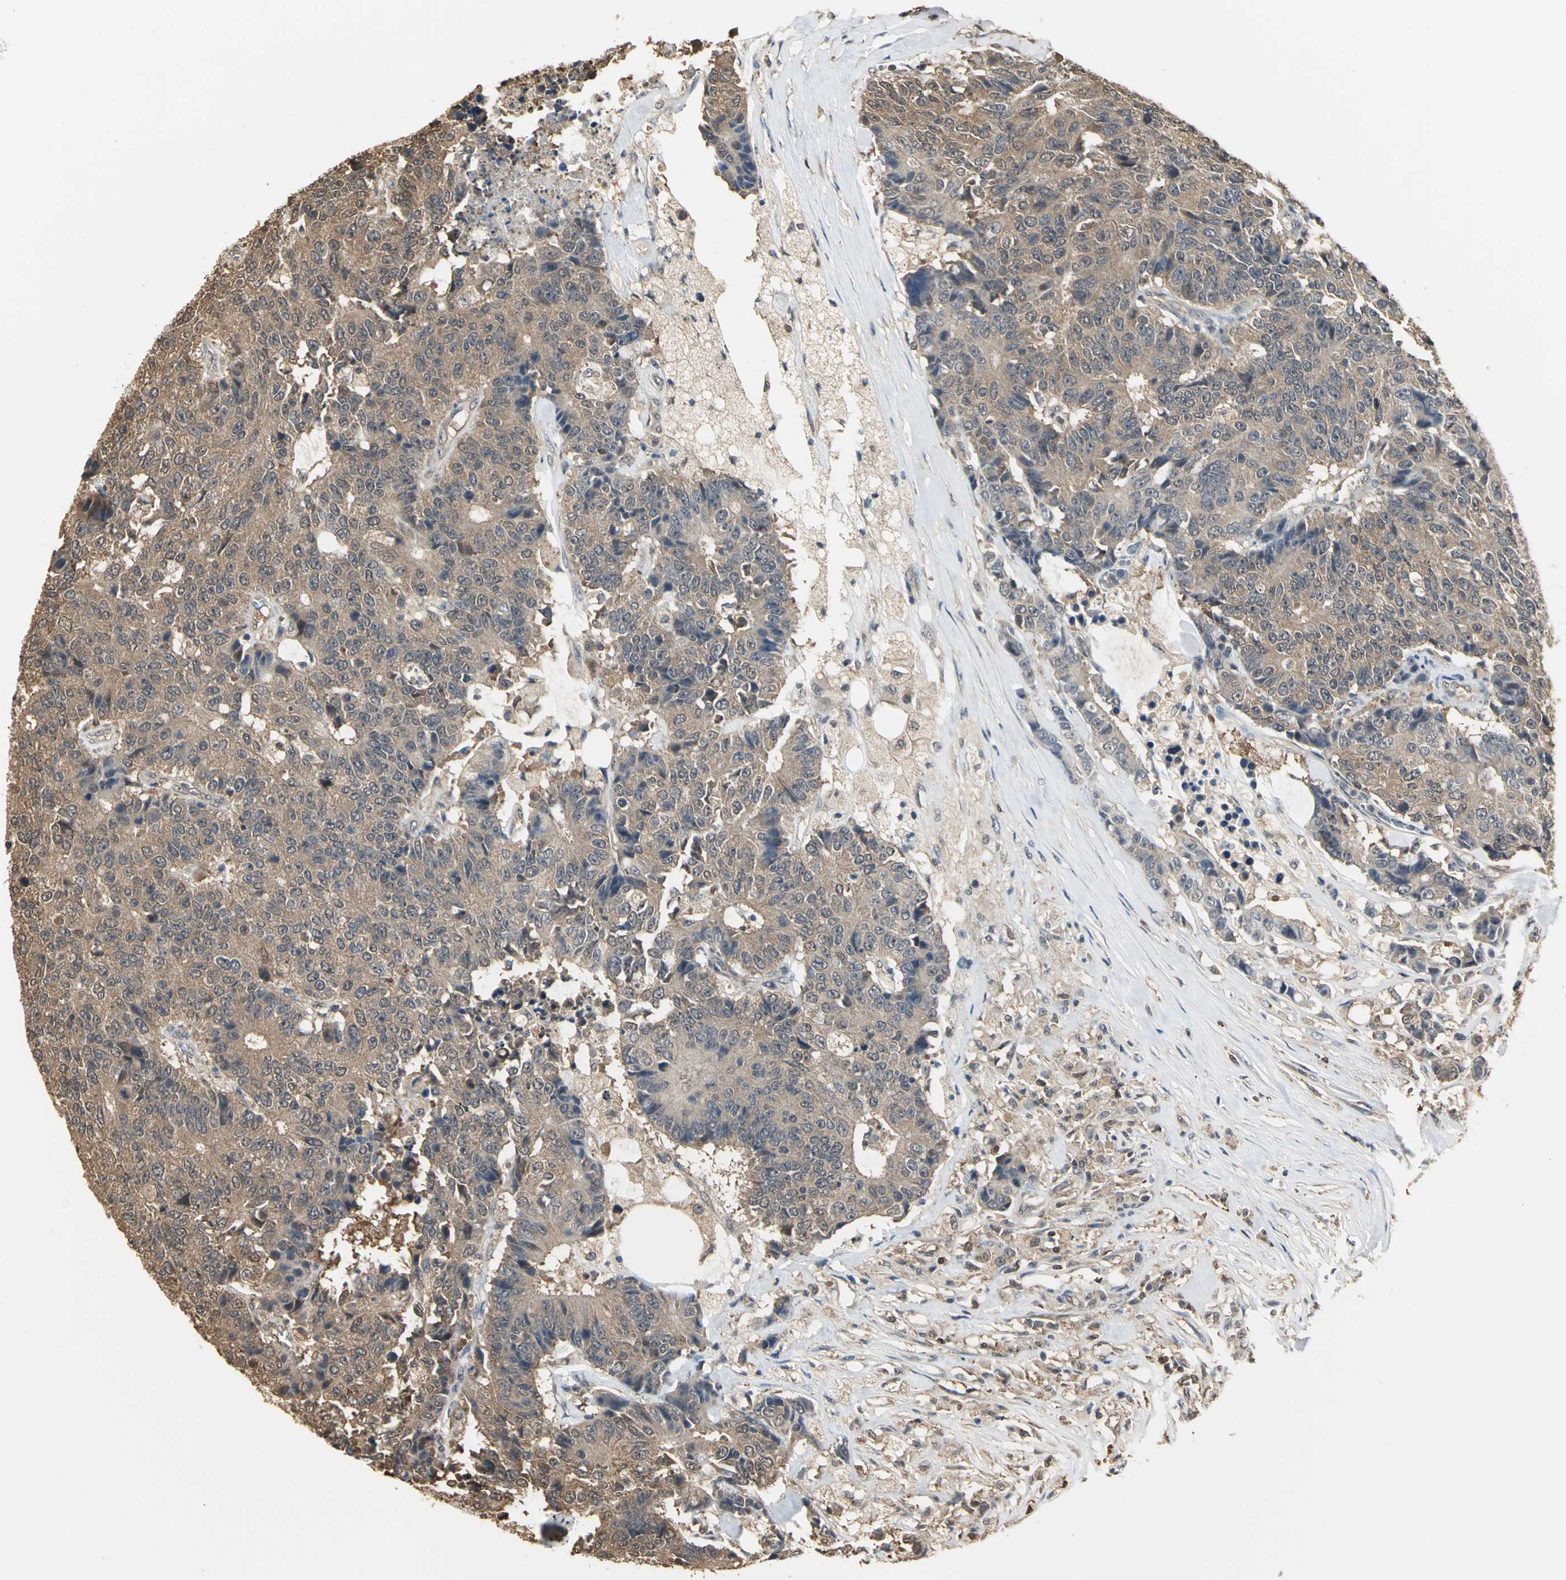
{"staining": {"intensity": "moderate", "quantity": ">75%", "location": "cytoplasmic/membranous"}, "tissue": "colorectal cancer", "cell_type": "Tumor cells", "image_type": "cancer", "snomed": [{"axis": "morphology", "description": "Adenocarcinoma, NOS"}, {"axis": "topography", "description": "Colon"}], "caption": "Protein expression by immunohistochemistry (IHC) reveals moderate cytoplasmic/membranous expression in about >75% of tumor cells in adenocarcinoma (colorectal).", "gene": "PARK7", "patient": {"sex": "female", "age": 86}}